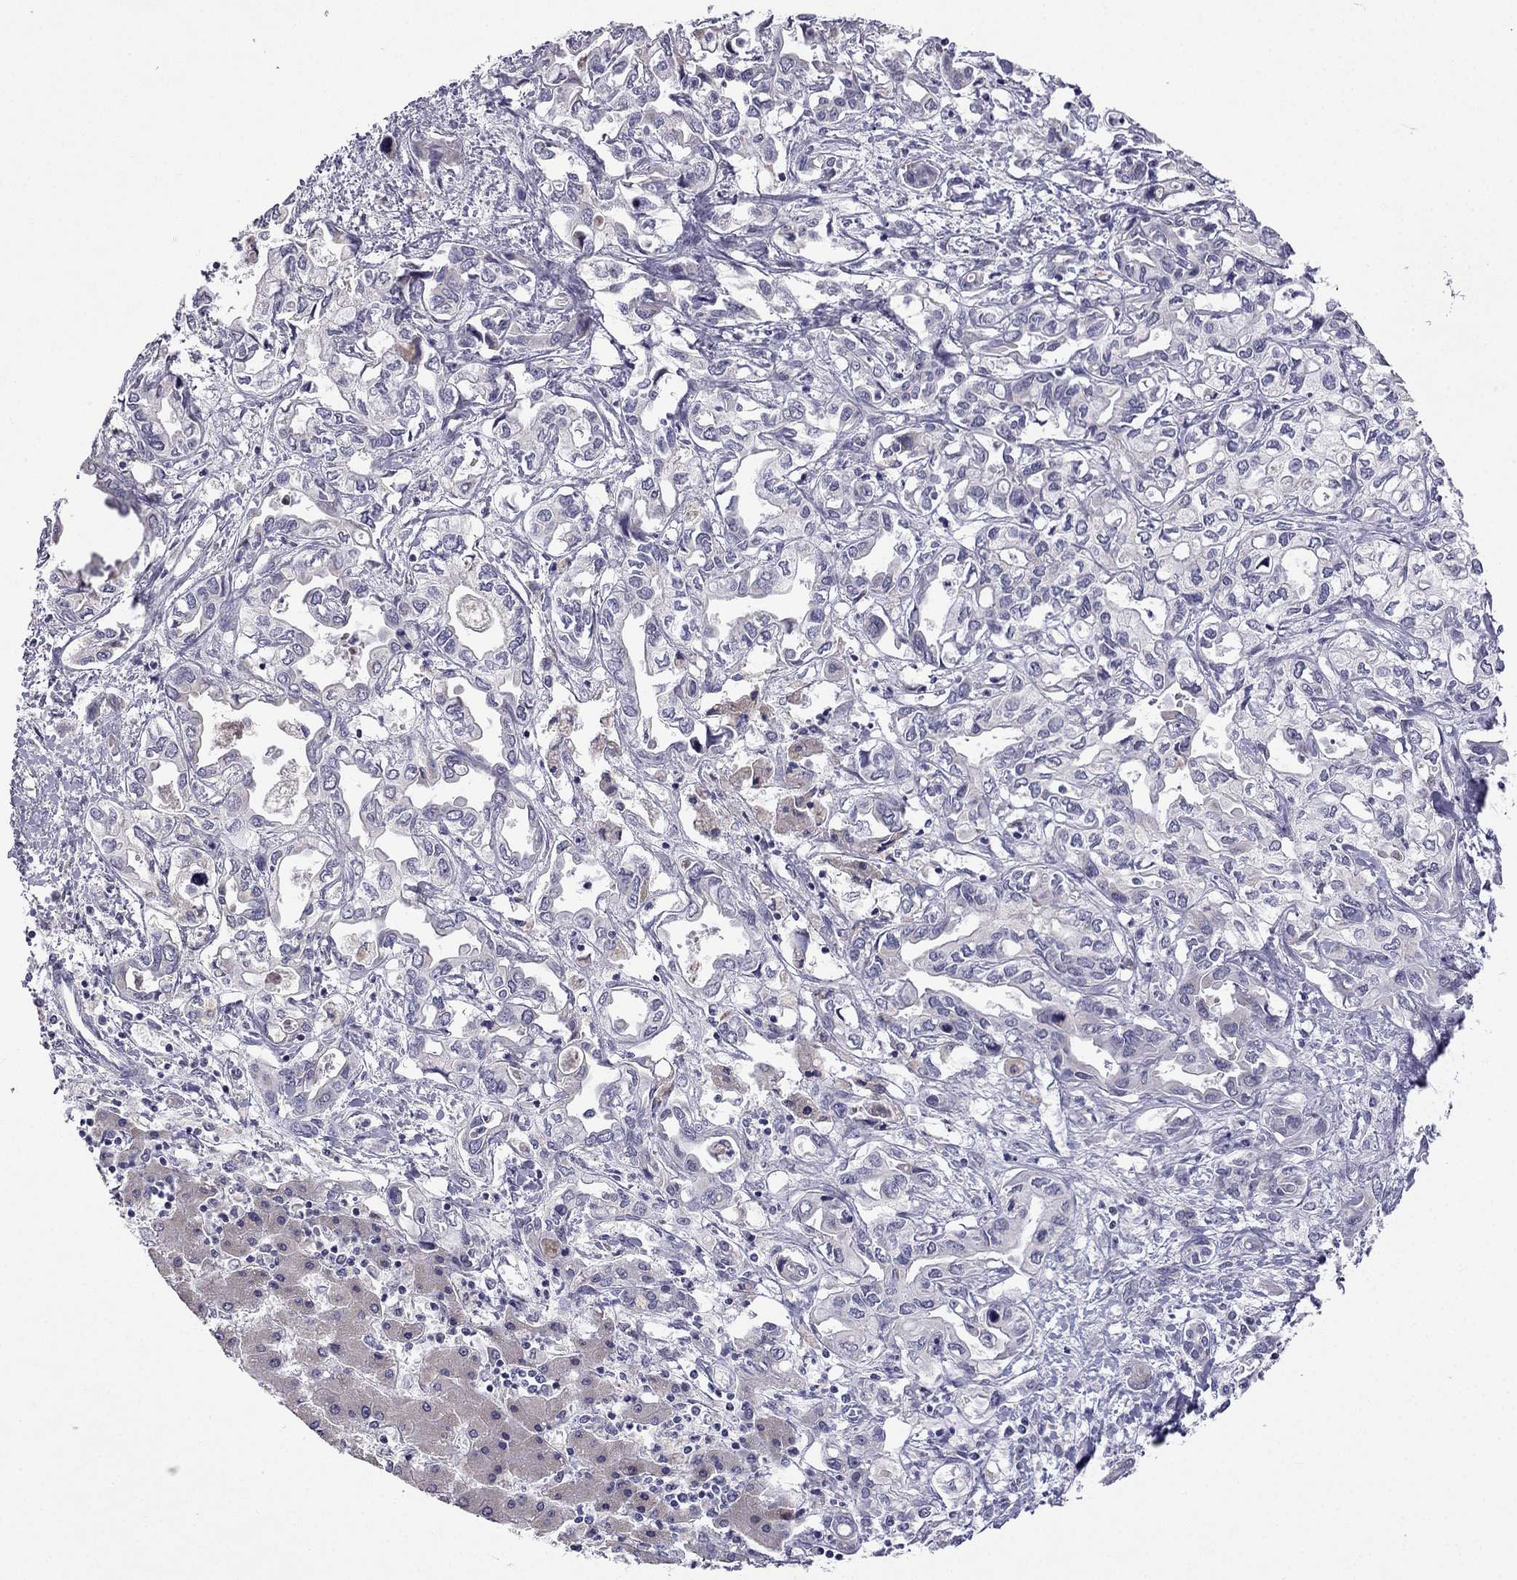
{"staining": {"intensity": "negative", "quantity": "none", "location": "none"}, "tissue": "liver cancer", "cell_type": "Tumor cells", "image_type": "cancer", "snomed": [{"axis": "morphology", "description": "Cholangiocarcinoma"}, {"axis": "topography", "description": "Liver"}], "caption": "The photomicrograph demonstrates no staining of tumor cells in cholangiocarcinoma (liver). (DAB (3,3'-diaminobenzidine) immunohistochemistry, high magnification).", "gene": "C5orf49", "patient": {"sex": "female", "age": 64}}